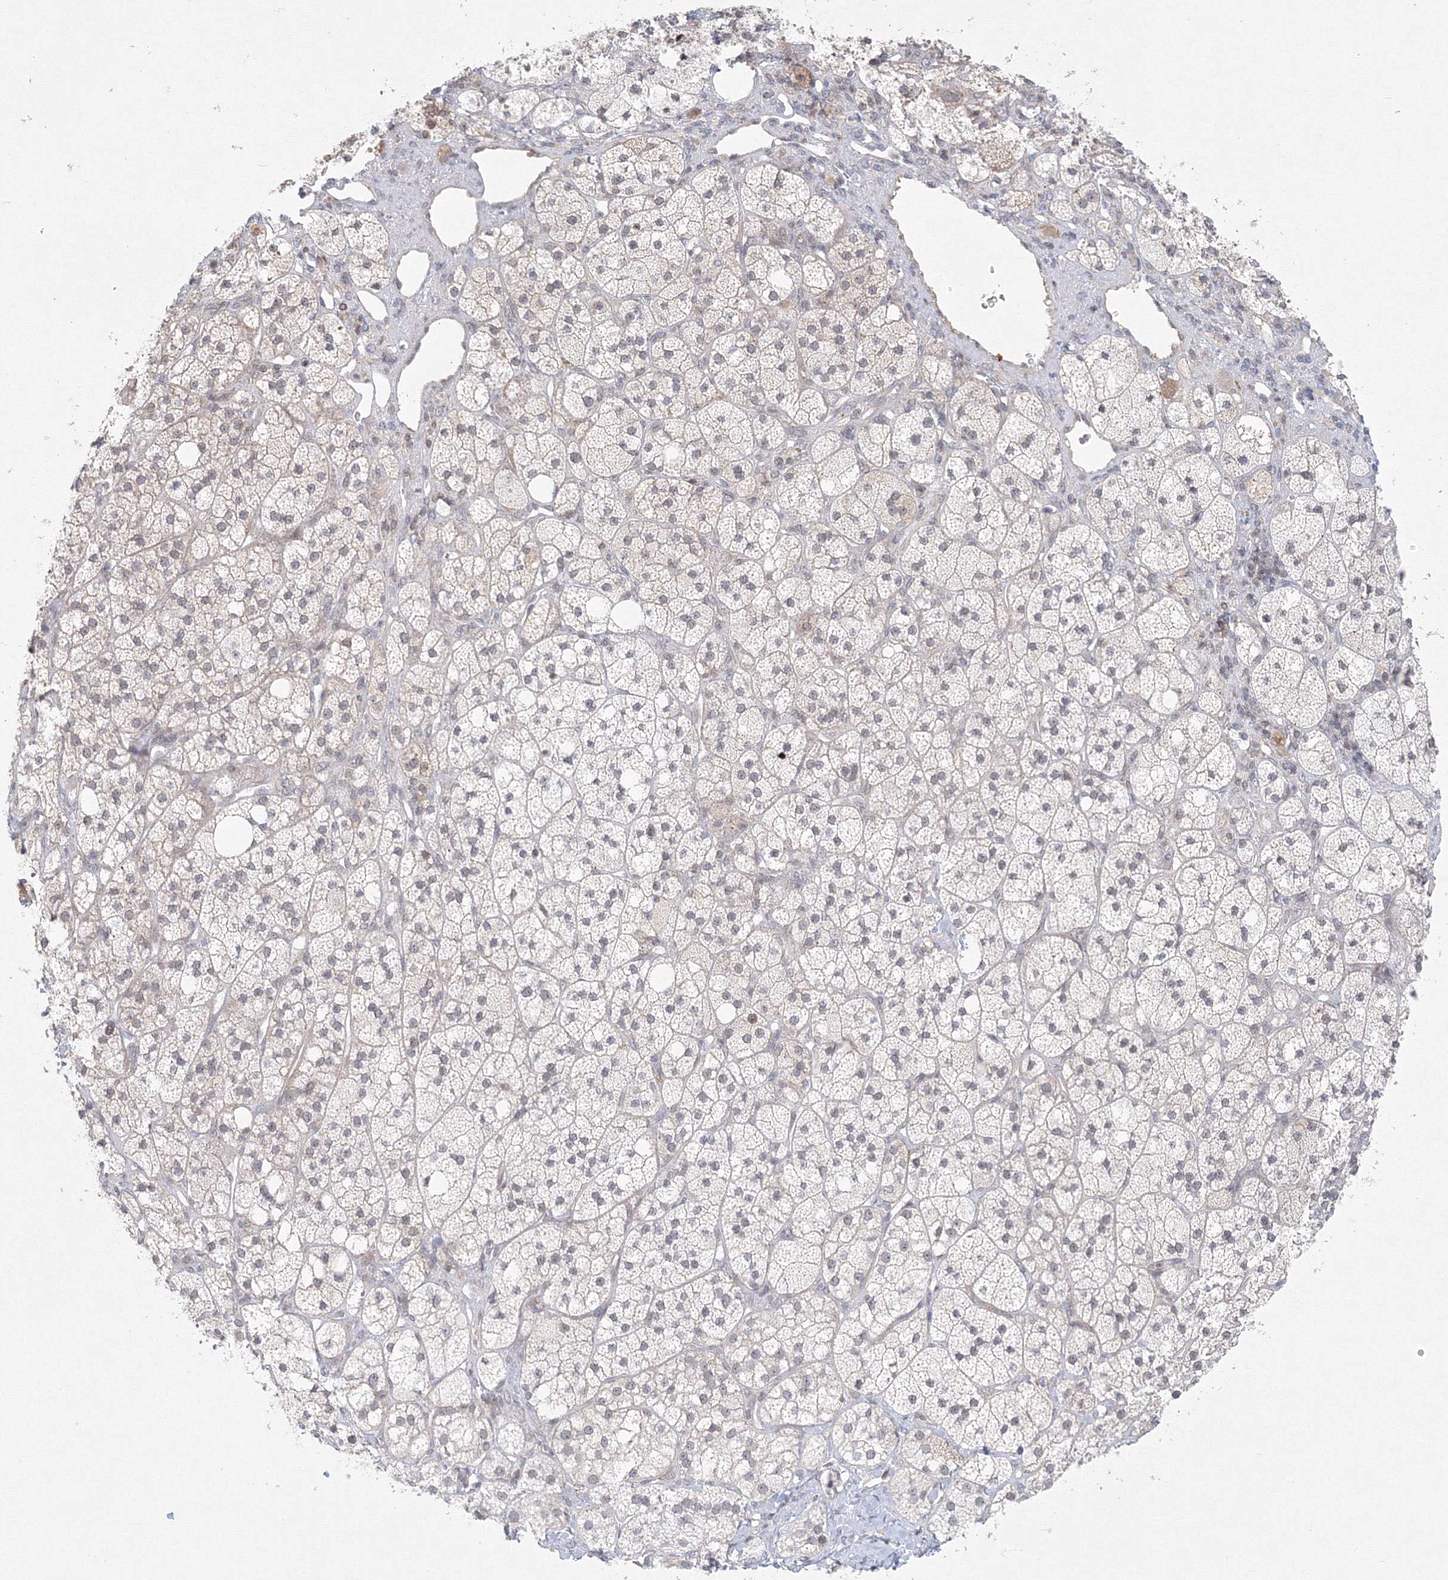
{"staining": {"intensity": "negative", "quantity": "none", "location": "none"}, "tissue": "adrenal gland", "cell_type": "Glandular cells", "image_type": "normal", "snomed": [{"axis": "morphology", "description": "Normal tissue, NOS"}, {"axis": "topography", "description": "Adrenal gland"}], "caption": "This is an immunohistochemistry (IHC) micrograph of benign human adrenal gland. There is no expression in glandular cells.", "gene": "KIF4A", "patient": {"sex": "male", "age": 61}}